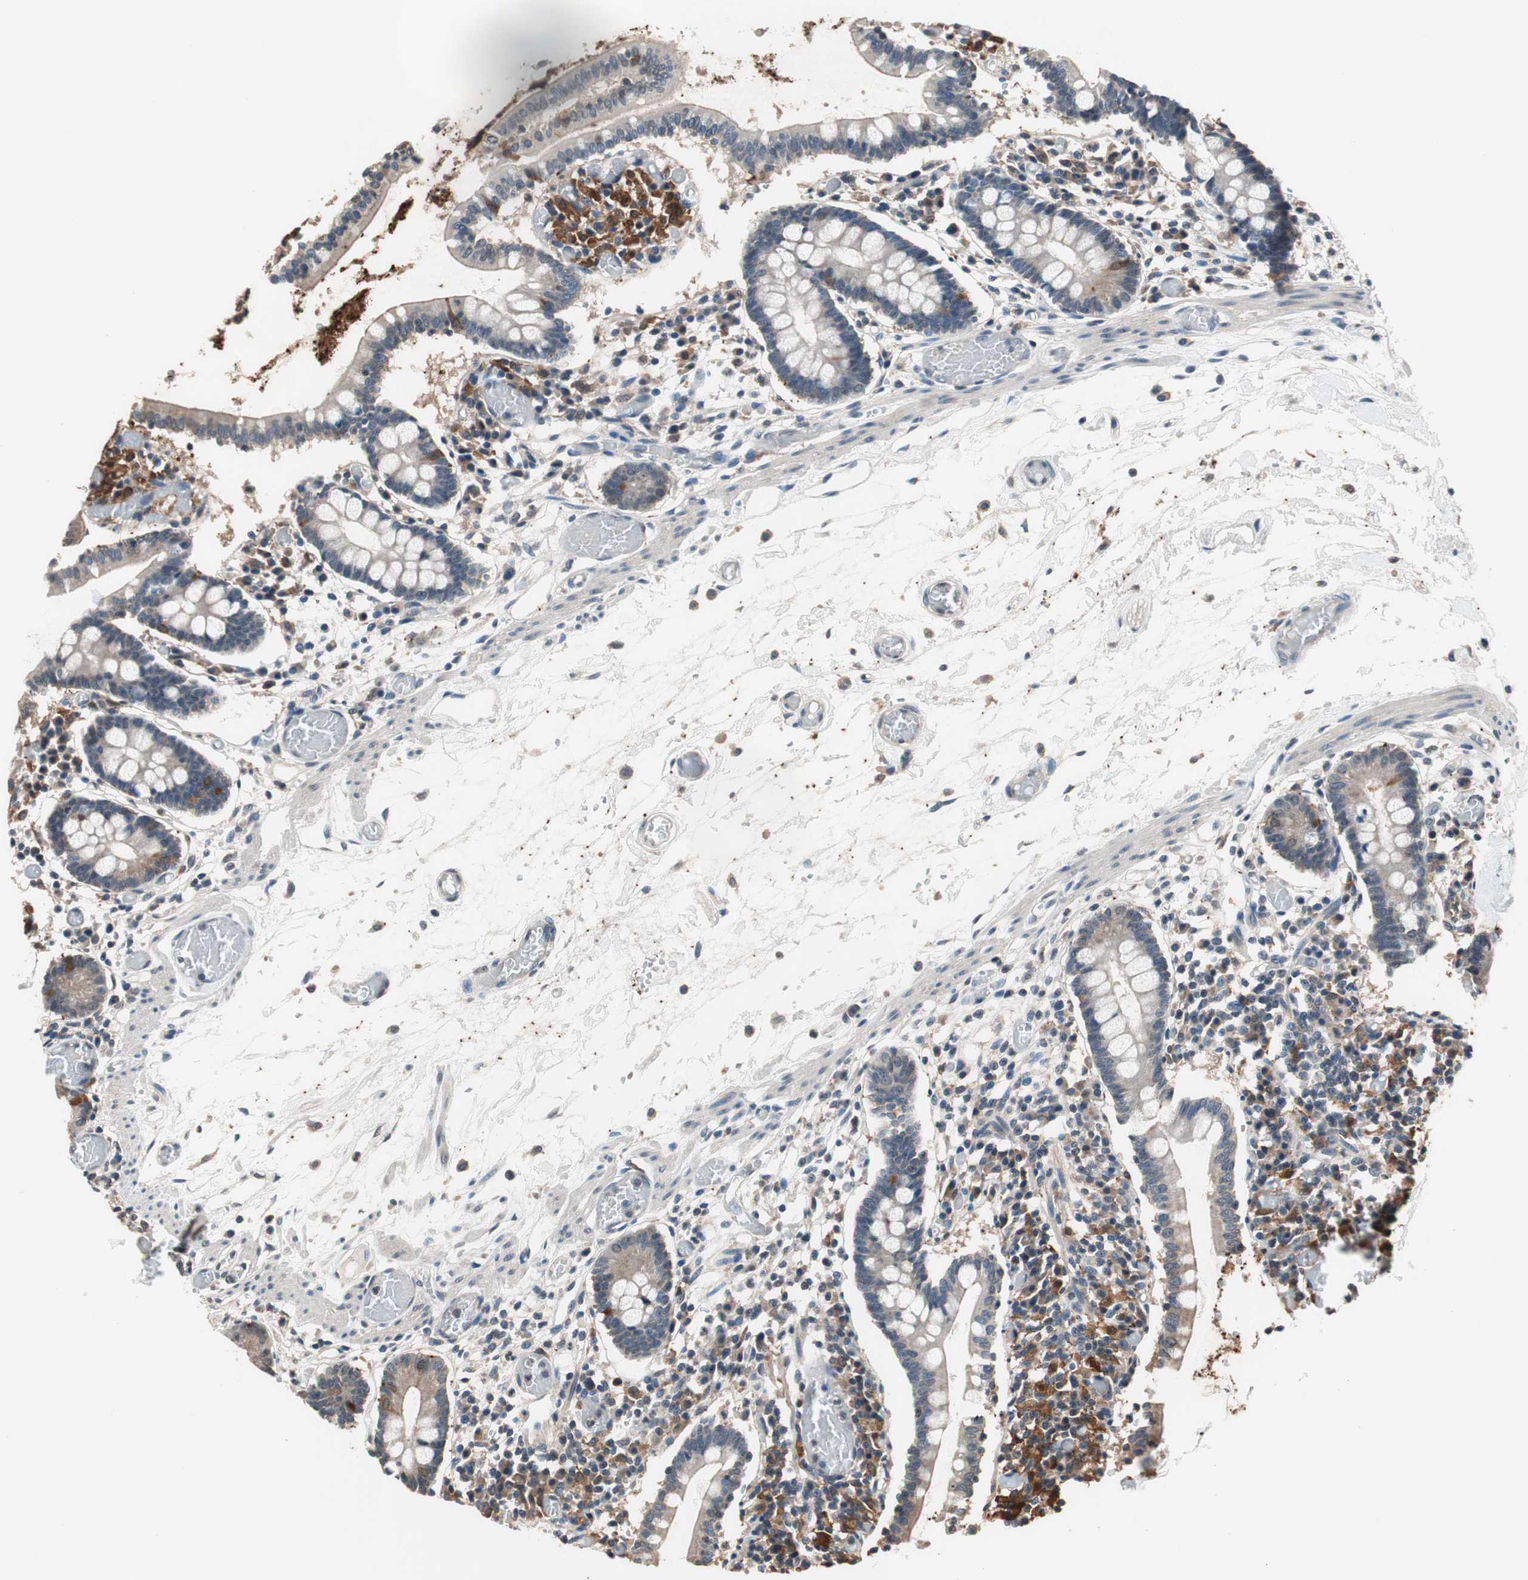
{"staining": {"intensity": "weak", "quantity": ">75%", "location": "cytoplasmic/membranous"}, "tissue": "small intestine", "cell_type": "Glandular cells", "image_type": "normal", "snomed": [{"axis": "morphology", "description": "Normal tissue, NOS"}, {"axis": "topography", "description": "Small intestine"}], "caption": "A histopathology image of small intestine stained for a protein displays weak cytoplasmic/membranous brown staining in glandular cells.", "gene": "GCLC", "patient": {"sex": "female", "age": 61}}